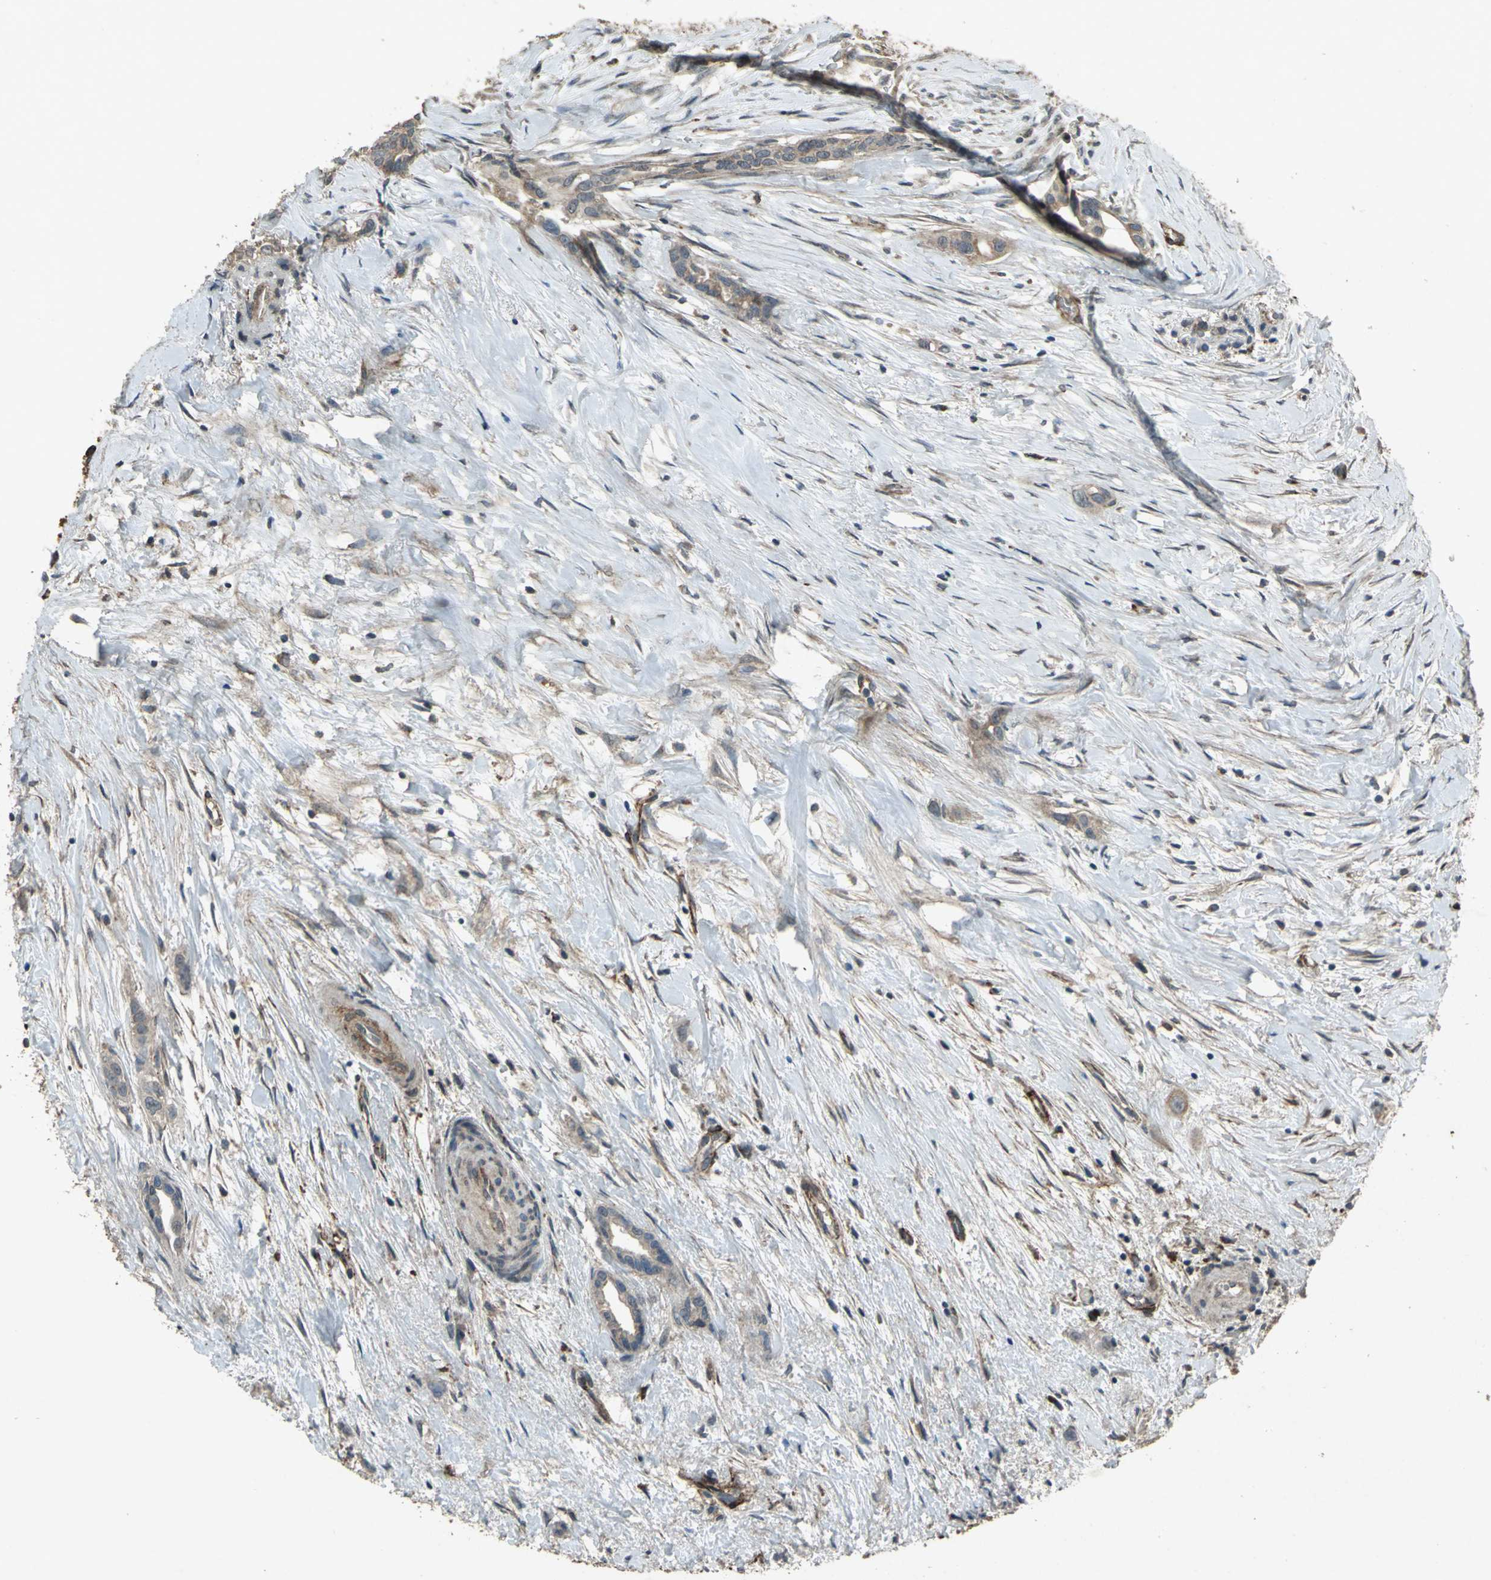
{"staining": {"intensity": "weak", "quantity": ">75%", "location": "cytoplasmic/membranous"}, "tissue": "liver cancer", "cell_type": "Tumor cells", "image_type": "cancer", "snomed": [{"axis": "morphology", "description": "Cholangiocarcinoma"}, {"axis": "topography", "description": "Liver"}], "caption": "Cholangiocarcinoma (liver) was stained to show a protein in brown. There is low levels of weak cytoplasmic/membranous positivity in approximately >75% of tumor cells.", "gene": "SEPTIN4", "patient": {"sex": "female", "age": 65}}